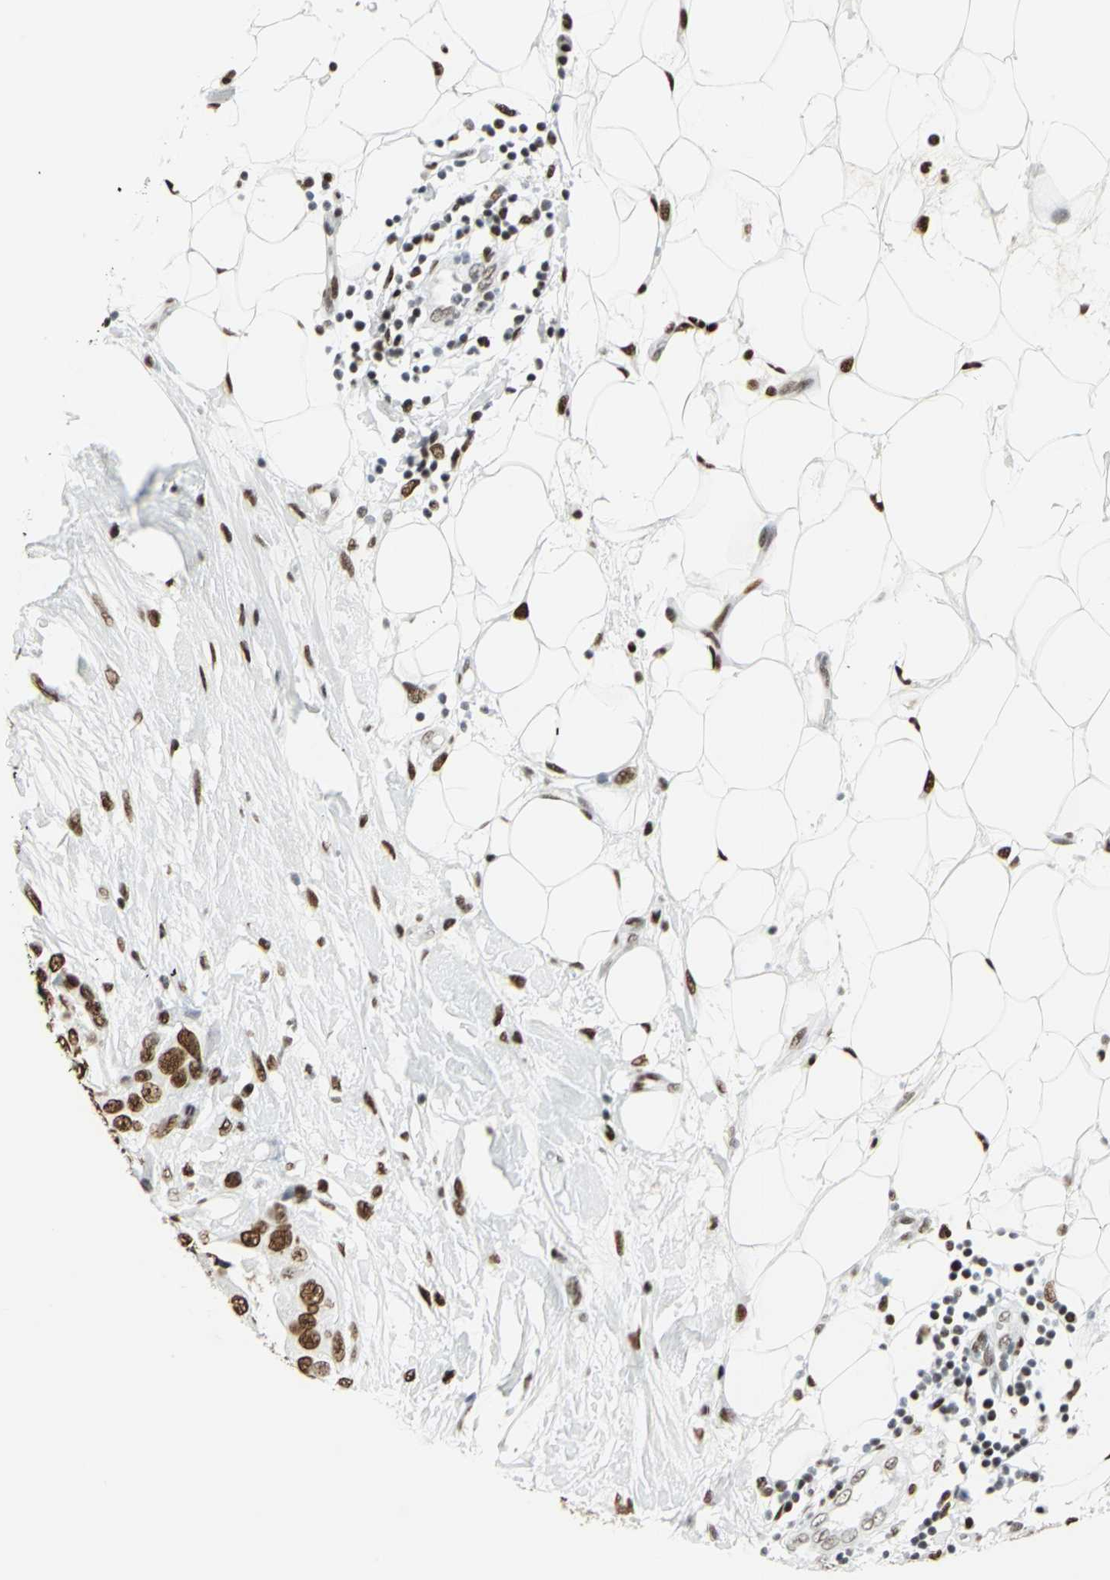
{"staining": {"intensity": "strong", "quantity": ">75%", "location": "nuclear"}, "tissue": "breast cancer", "cell_type": "Tumor cells", "image_type": "cancer", "snomed": [{"axis": "morphology", "description": "Duct carcinoma"}, {"axis": "topography", "description": "Breast"}], "caption": "A brown stain highlights strong nuclear positivity of a protein in human breast cancer (infiltrating ductal carcinoma) tumor cells.", "gene": "HDAC2", "patient": {"sex": "female", "age": 40}}